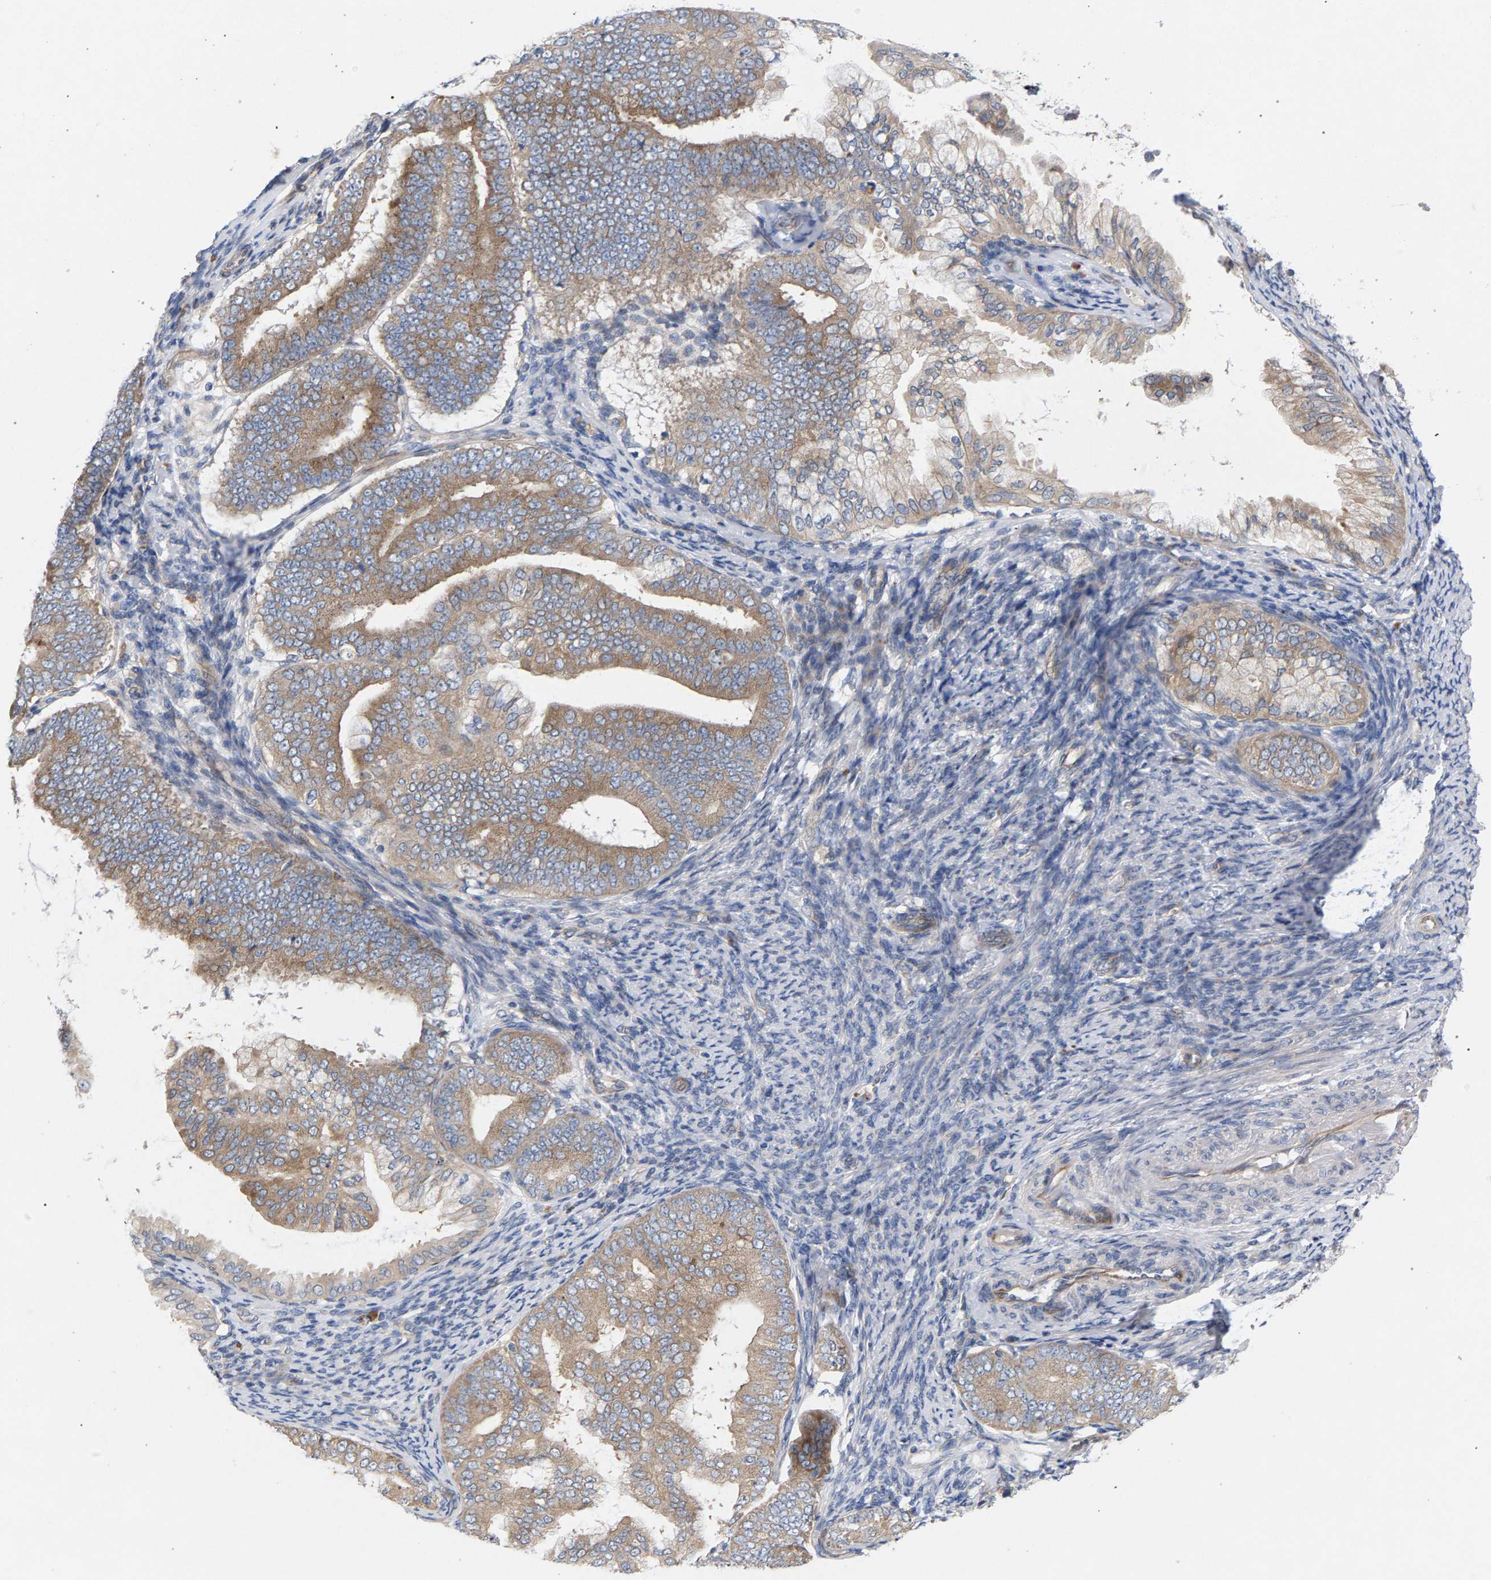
{"staining": {"intensity": "moderate", "quantity": ">75%", "location": "cytoplasmic/membranous"}, "tissue": "endometrial cancer", "cell_type": "Tumor cells", "image_type": "cancer", "snomed": [{"axis": "morphology", "description": "Adenocarcinoma, NOS"}, {"axis": "topography", "description": "Endometrium"}], "caption": "Immunohistochemistry micrograph of human endometrial cancer (adenocarcinoma) stained for a protein (brown), which demonstrates medium levels of moderate cytoplasmic/membranous positivity in approximately >75% of tumor cells.", "gene": "MAMDC2", "patient": {"sex": "female", "age": 63}}